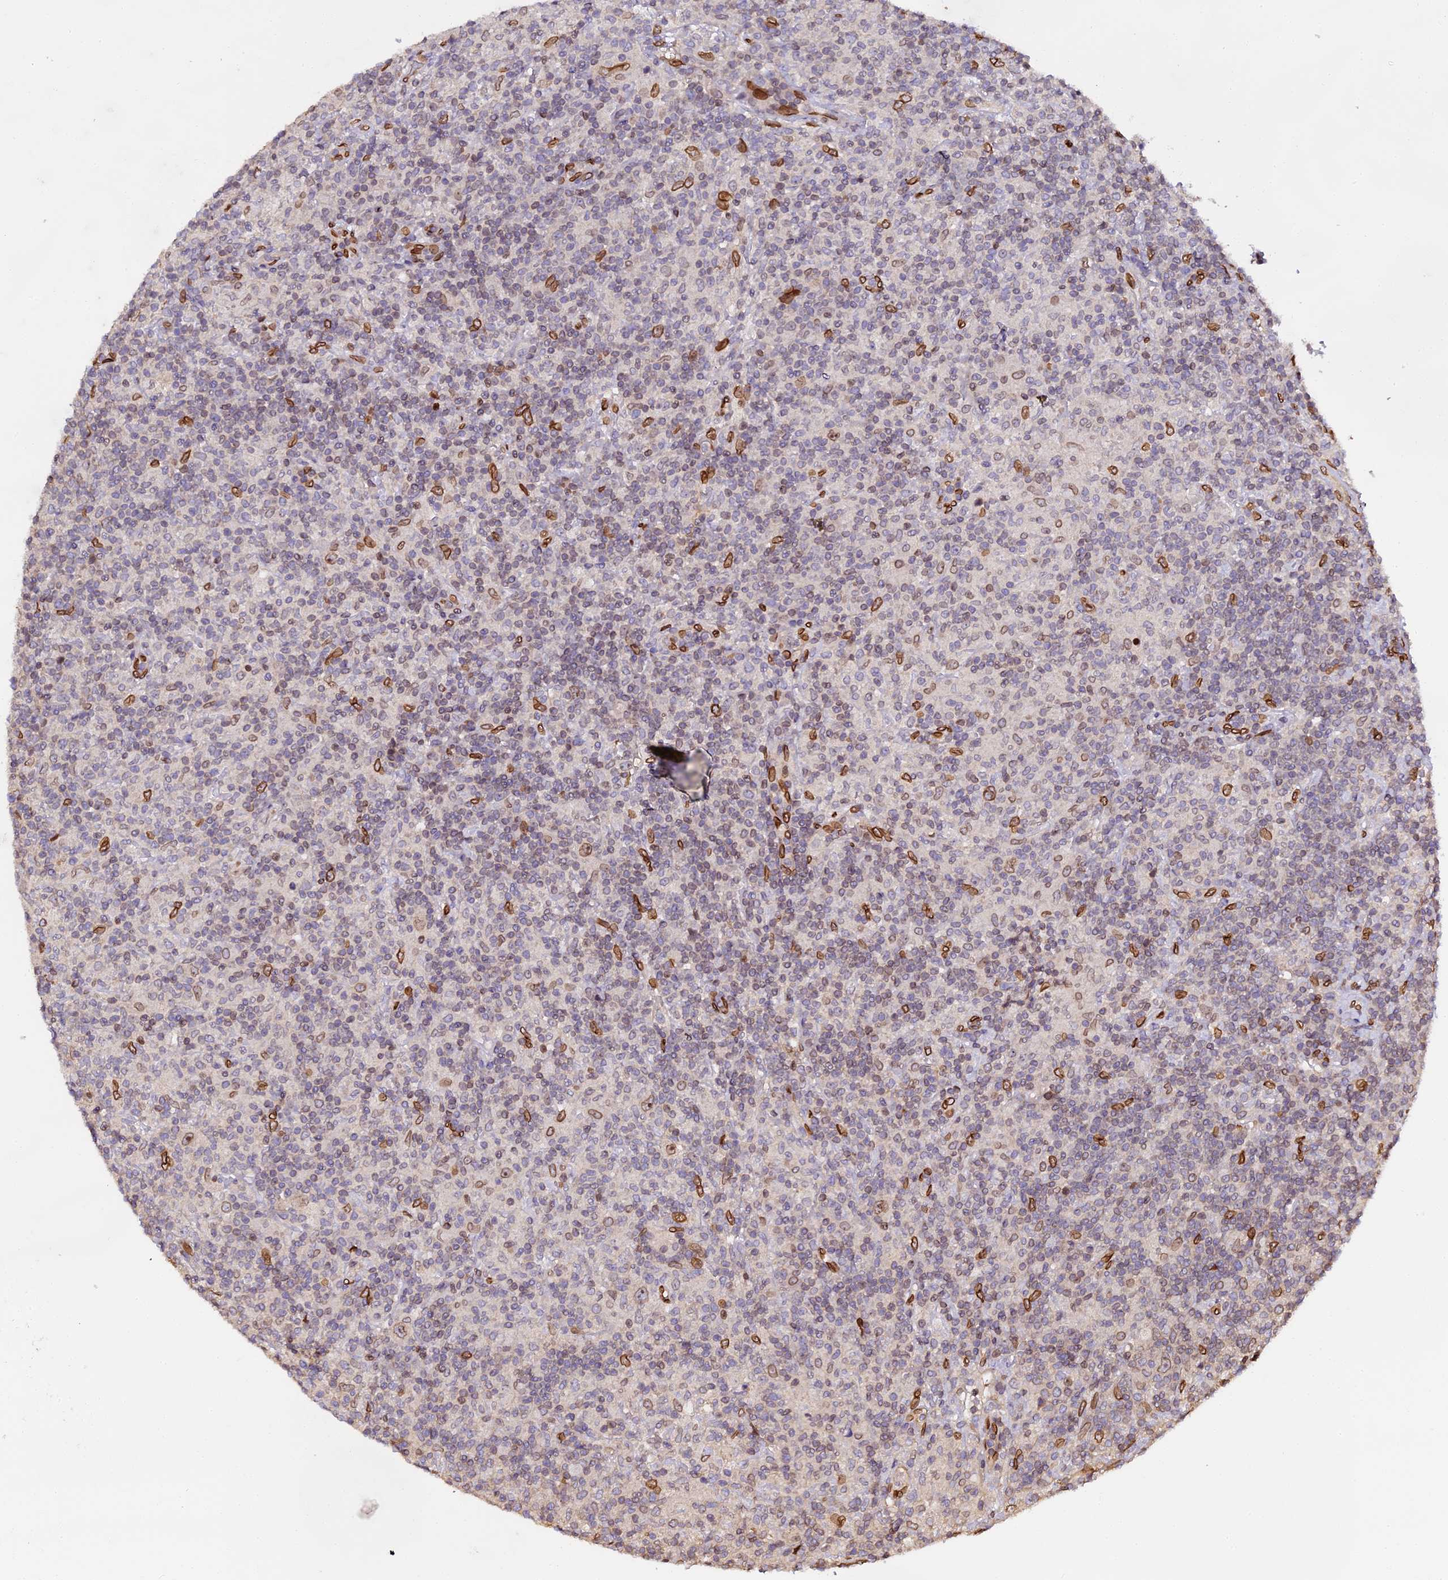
{"staining": {"intensity": "moderate", "quantity": "25%-75%", "location": "cytoplasmic/membranous,nuclear"}, "tissue": "lymphoma", "cell_type": "Tumor cells", "image_type": "cancer", "snomed": [{"axis": "morphology", "description": "Hodgkin's disease, NOS"}, {"axis": "topography", "description": "Lymph node"}], "caption": "Immunohistochemistry image of Hodgkin's disease stained for a protein (brown), which exhibits medium levels of moderate cytoplasmic/membranous and nuclear expression in about 25%-75% of tumor cells.", "gene": "ANAPC5", "patient": {"sex": "male", "age": 70}}